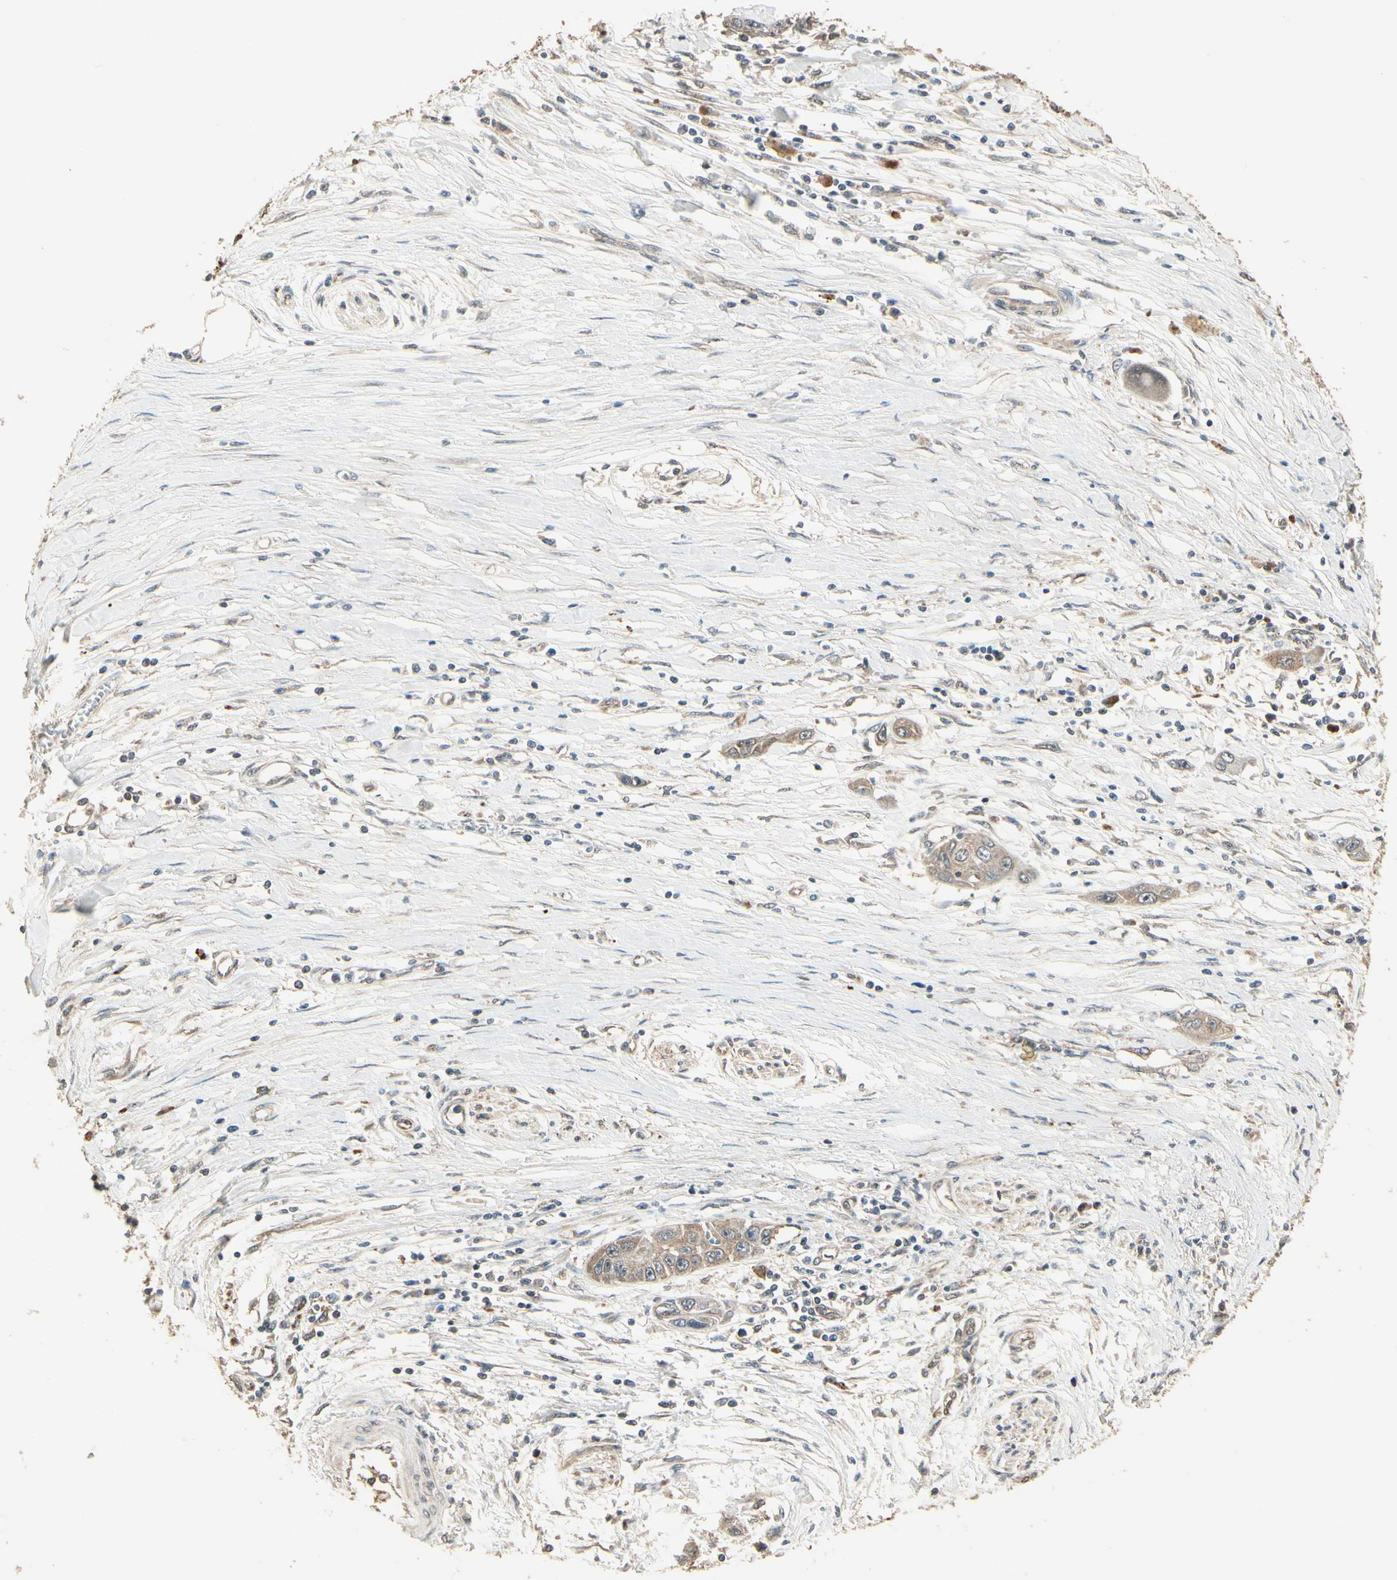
{"staining": {"intensity": "moderate", "quantity": ">75%", "location": "cytoplasmic/membranous"}, "tissue": "pancreatic cancer", "cell_type": "Tumor cells", "image_type": "cancer", "snomed": [{"axis": "morphology", "description": "Adenocarcinoma, NOS"}, {"axis": "topography", "description": "Pancreas"}], "caption": "A histopathology image of pancreatic adenocarcinoma stained for a protein reveals moderate cytoplasmic/membranous brown staining in tumor cells. (DAB (3,3'-diaminobenzidine) IHC, brown staining for protein, blue staining for nuclei).", "gene": "CCT7", "patient": {"sex": "female", "age": 70}}